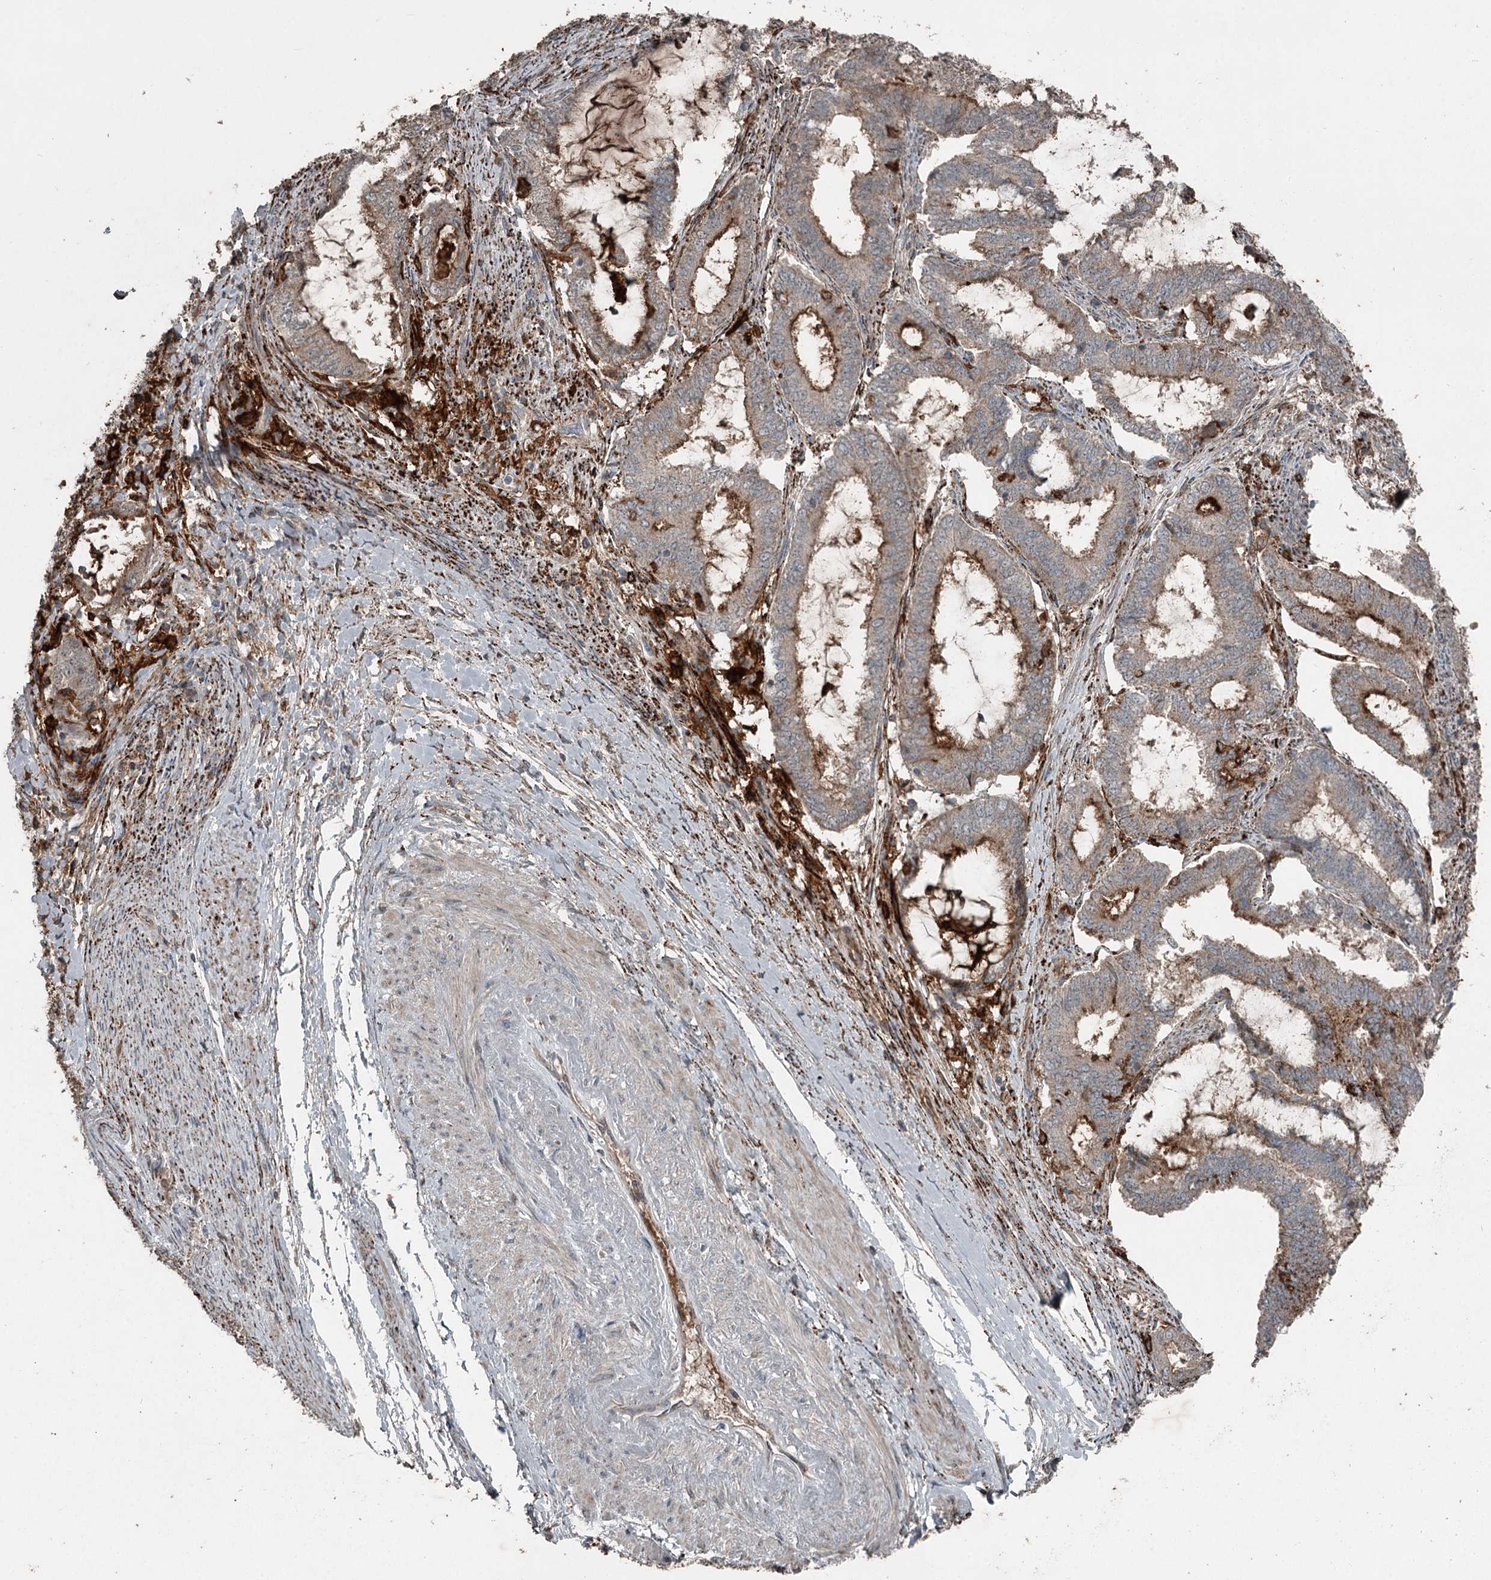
{"staining": {"intensity": "weak", "quantity": "25%-75%", "location": "cytoplasmic/membranous"}, "tissue": "endometrial cancer", "cell_type": "Tumor cells", "image_type": "cancer", "snomed": [{"axis": "morphology", "description": "Adenocarcinoma, NOS"}, {"axis": "topography", "description": "Endometrium"}], "caption": "A micrograph of endometrial cancer (adenocarcinoma) stained for a protein reveals weak cytoplasmic/membranous brown staining in tumor cells.", "gene": "SLC39A8", "patient": {"sex": "female", "age": 51}}